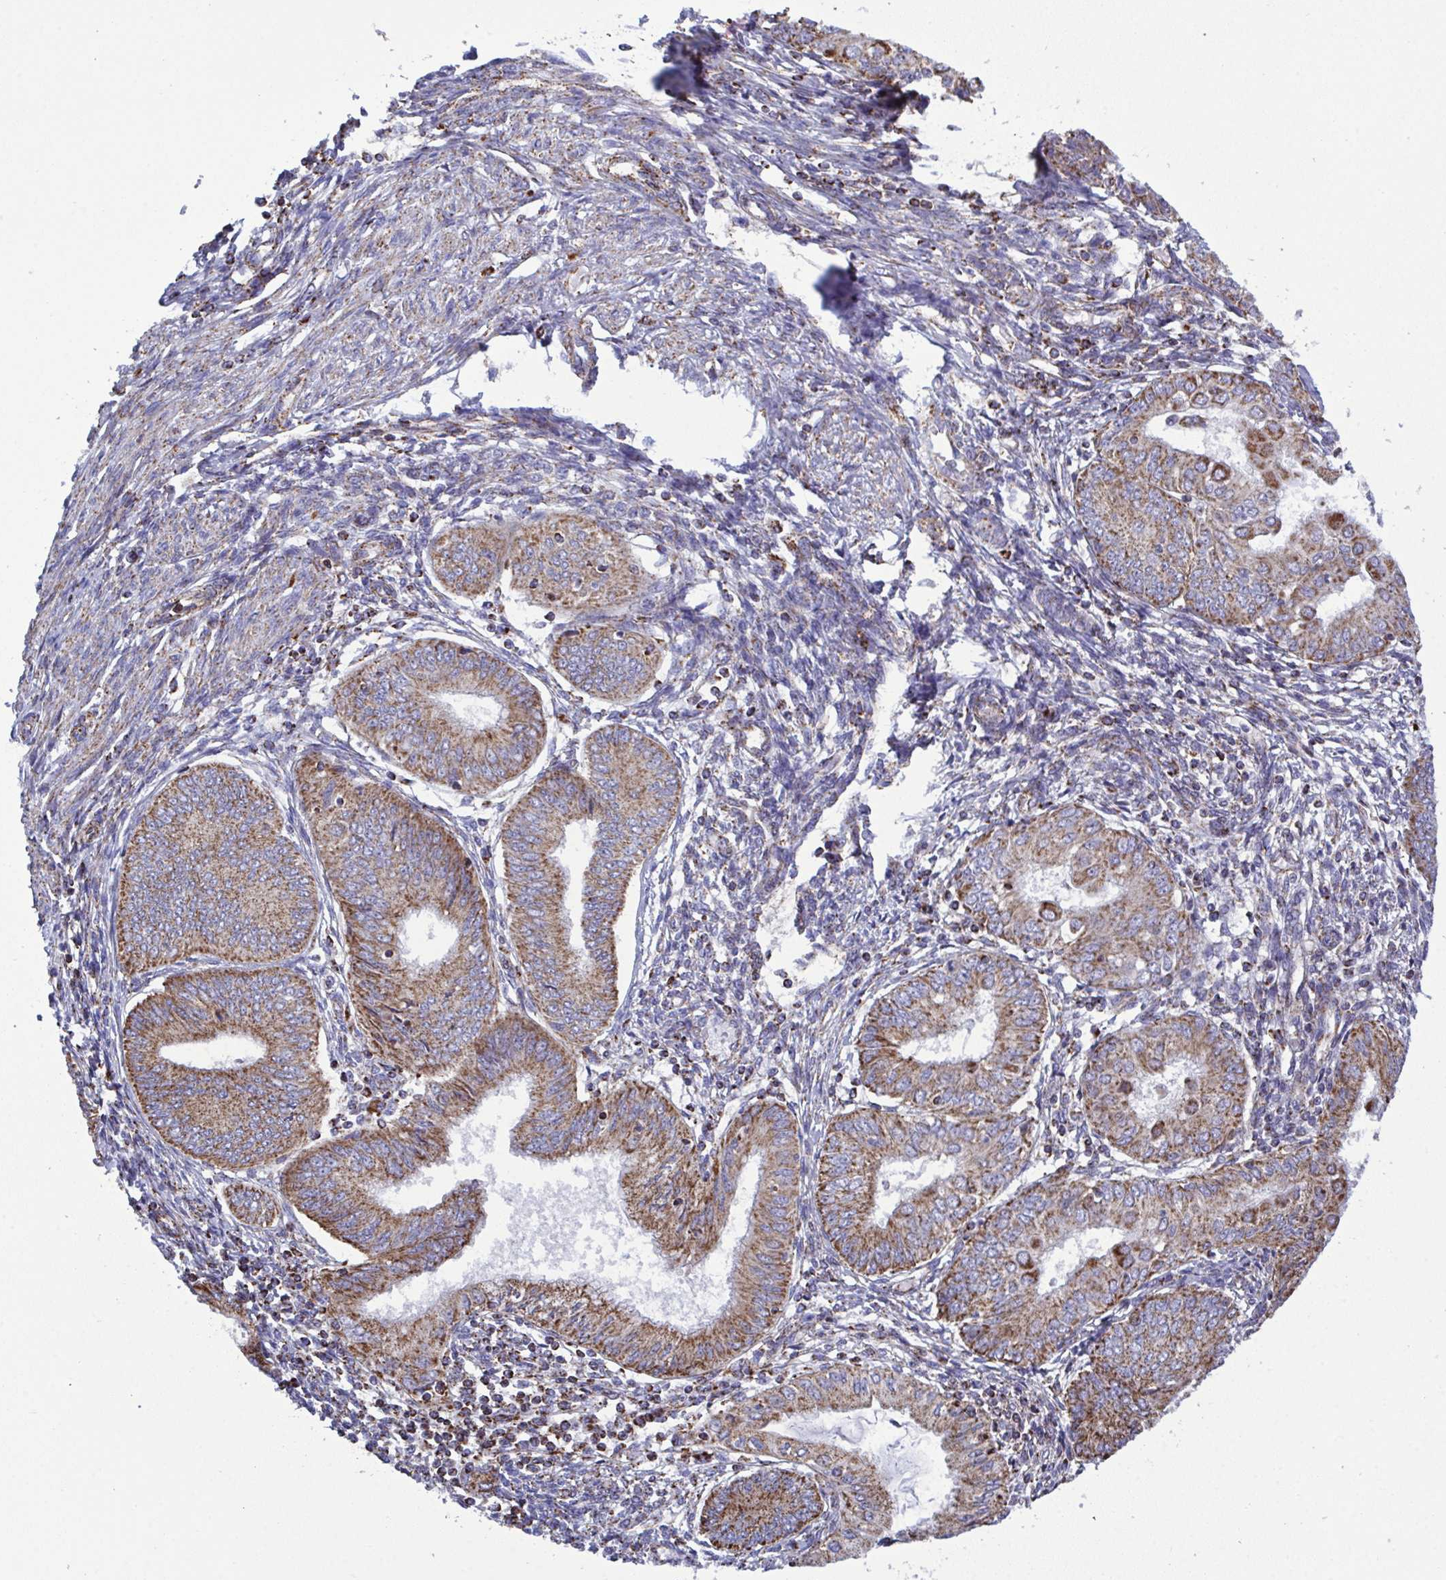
{"staining": {"intensity": "moderate", "quantity": ">75%", "location": "cytoplasmic/membranous"}, "tissue": "endometrial cancer", "cell_type": "Tumor cells", "image_type": "cancer", "snomed": [{"axis": "morphology", "description": "Adenocarcinoma, NOS"}, {"axis": "topography", "description": "Endometrium"}], "caption": "Immunohistochemistry (DAB (3,3'-diaminobenzidine)) staining of human endometrial cancer (adenocarcinoma) displays moderate cytoplasmic/membranous protein positivity in about >75% of tumor cells.", "gene": "CSDE1", "patient": {"sex": "female", "age": 68}}